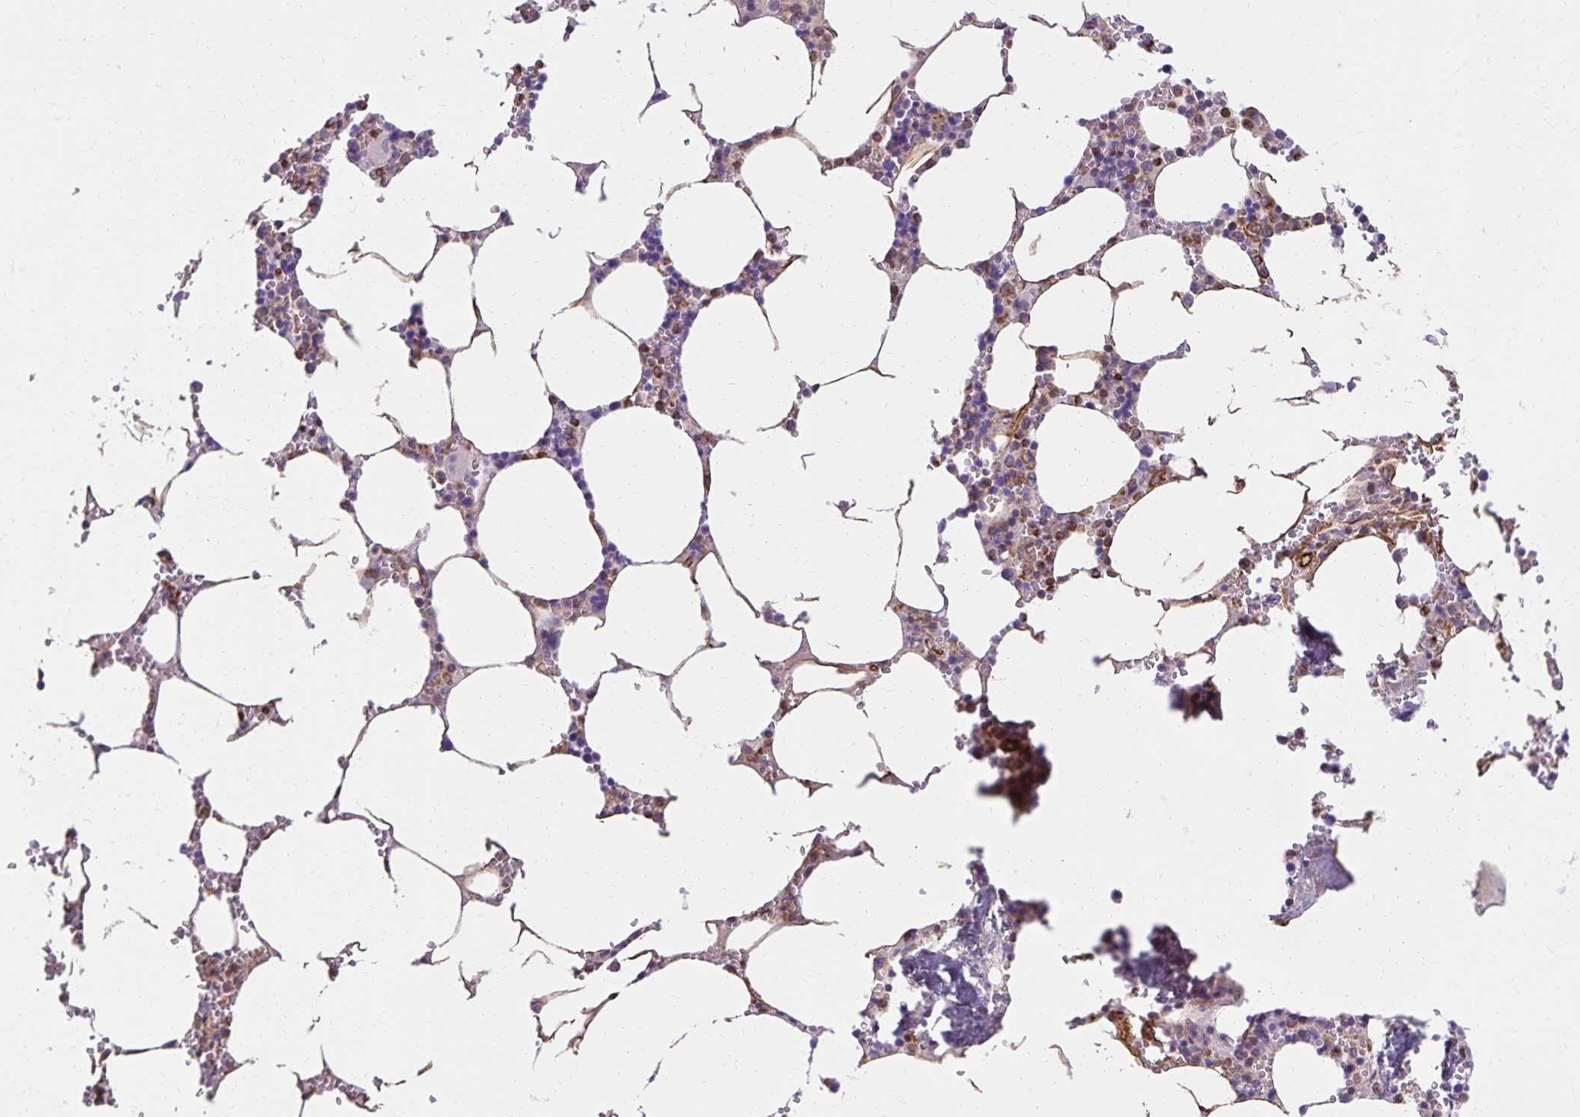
{"staining": {"intensity": "weak", "quantity": "25%-75%", "location": "cytoplasmic/membranous"}, "tissue": "bone marrow", "cell_type": "Hematopoietic cells", "image_type": "normal", "snomed": [{"axis": "morphology", "description": "Normal tissue, NOS"}, {"axis": "topography", "description": "Bone marrow"}], "caption": "Protein expression analysis of normal bone marrow shows weak cytoplasmic/membranous positivity in approximately 25%-75% of hematopoietic cells.", "gene": "TRPV6", "patient": {"sex": "male", "age": 54}}